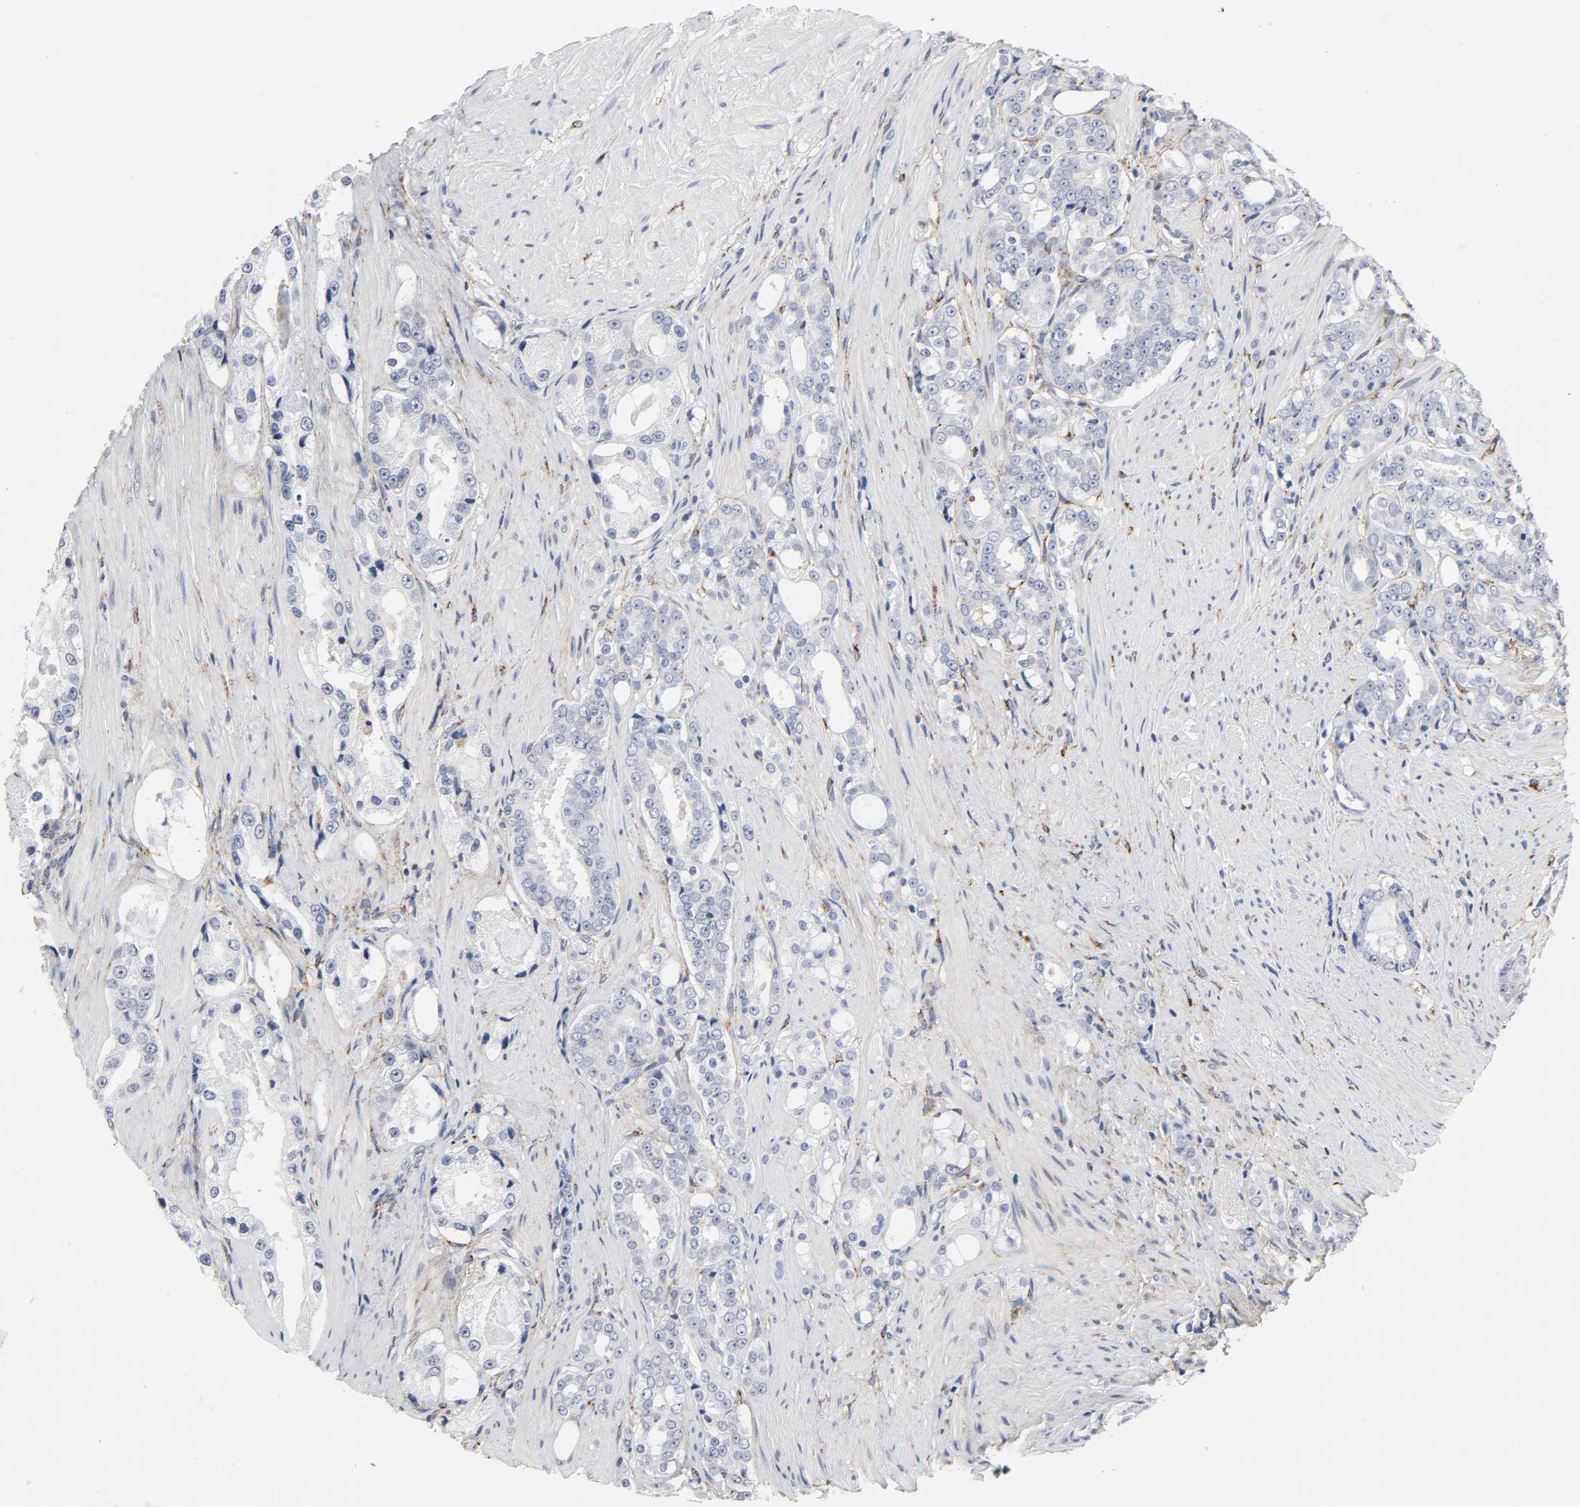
{"staining": {"intensity": "negative", "quantity": "none", "location": "none"}, "tissue": "prostate cancer", "cell_type": "Tumor cells", "image_type": "cancer", "snomed": [{"axis": "morphology", "description": "Adenocarcinoma, Medium grade"}, {"axis": "topography", "description": "Prostate"}], "caption": "Human prostate cancer (adenocarcinoma (medium-grade)) stained for a protein using IHC reveals no staining in tumor cells.", "gene": "LRP1", "patient": {"sex": "male", "age": 60}}